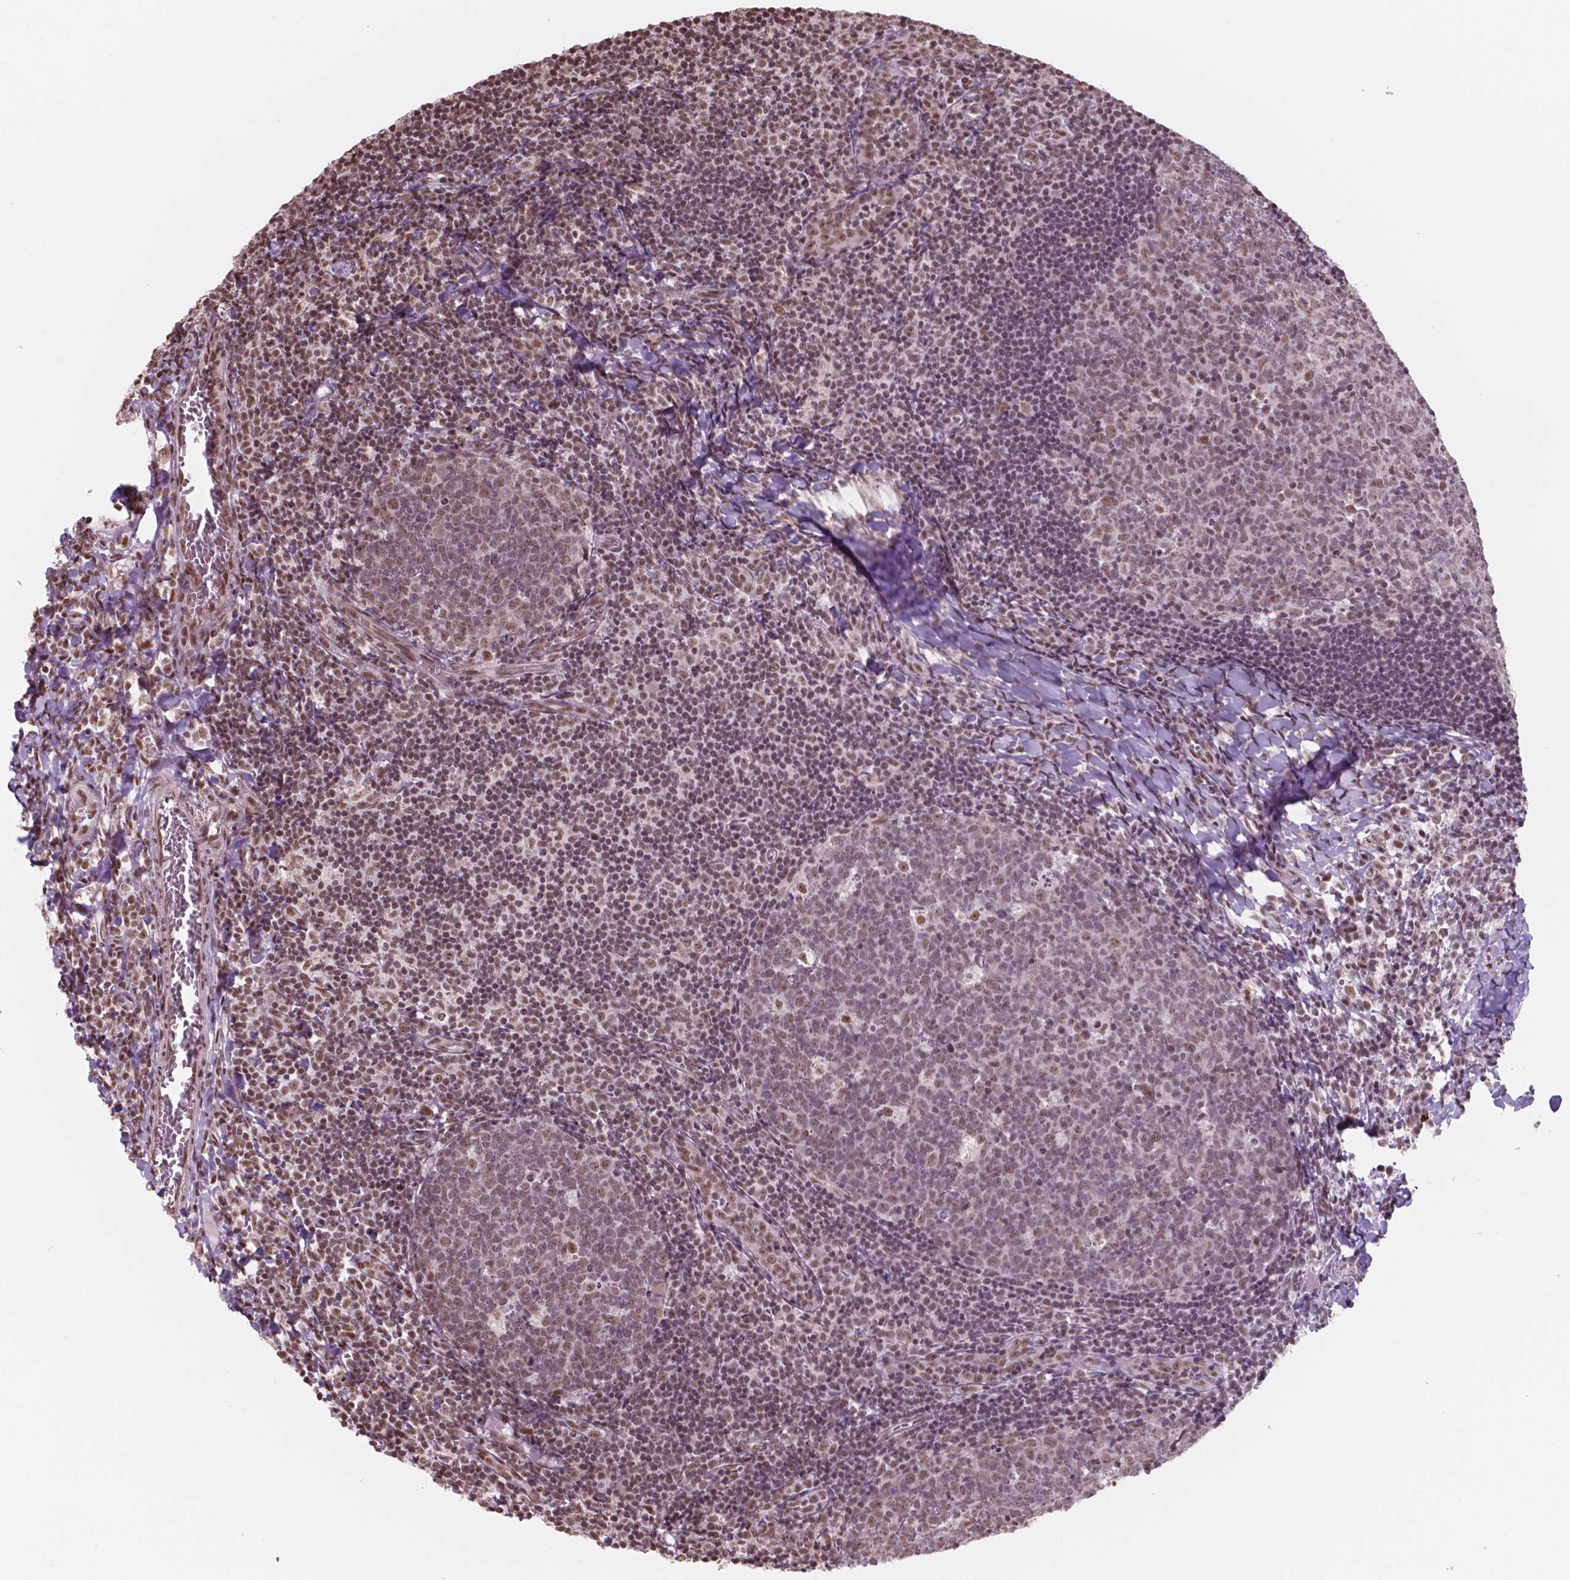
{"staining": {"intensity": "moderate", "quantity": ">75%", "location": "cytoplasmic/membranous"}, "tissue": "lymph node", "cell_type": "Germinal center cells", "image_type": "normal", "snomed": [{"axis": "morphology", "description": "Normal tissue, NOS"}, {"axis": "topography", "description": "Lymph node"}], "caption": "Protein expression analysis of benign lymph node demonstrates moderate cytoplasmic/membranous staining in about >75% of germinal center cells.", "gene": "NDUFA10", "patient": {"sex": "female", "age": 21}}